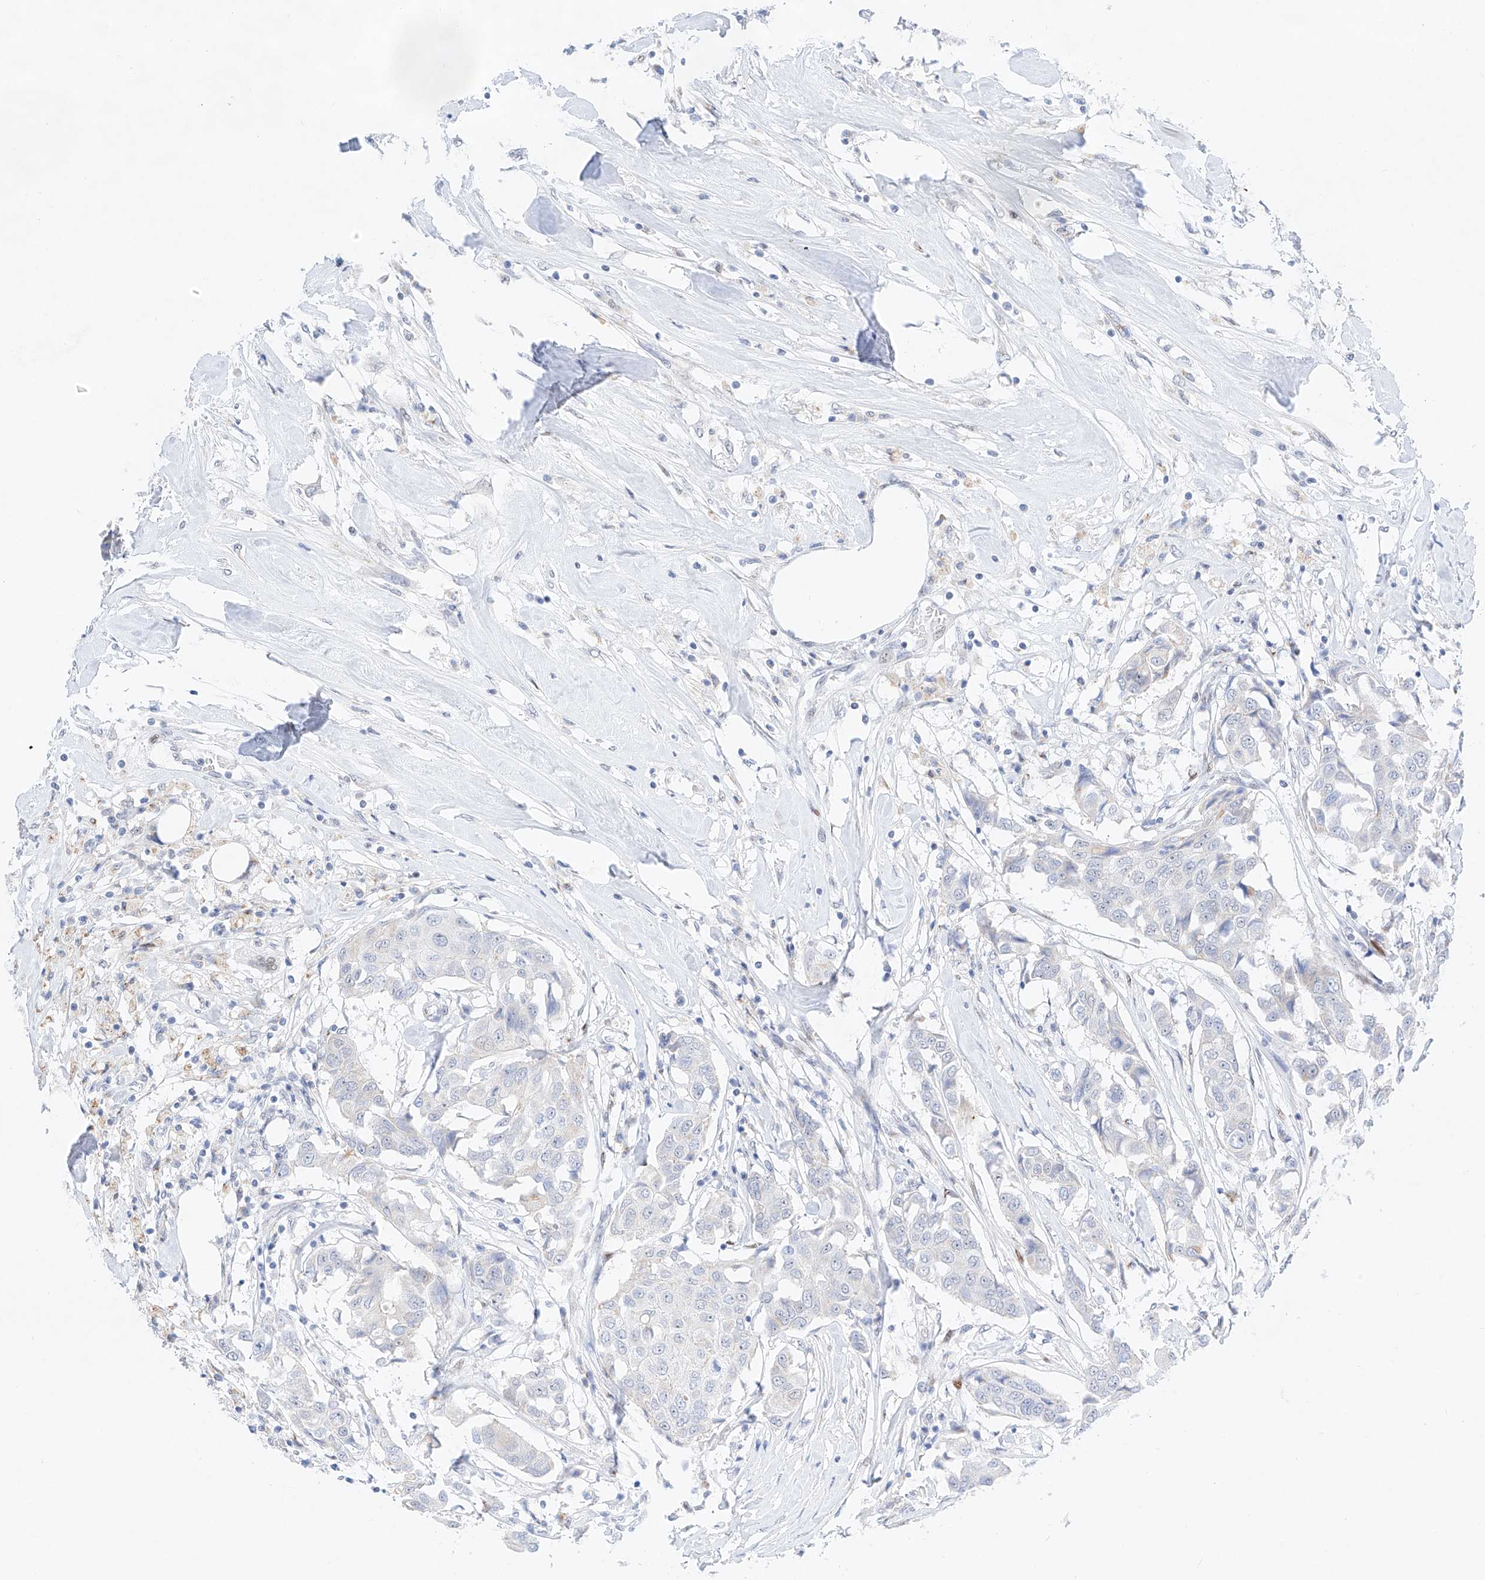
{"staining": {"intensity": "negative", "quantity": "none", "location": "none"}, "tissue": "breast cancer", "cell_type": "Tumor cells", "image_type": "cancer", "snomed": [{"axis": "morphology", "description": "Duct carcinoma"}, {"axis": "topography", "description": "Breast"}], "caption": "Human intraductal carcinoma (breast) stained for a protein using immunohistochemistry (IHC) displays no expression in tumor cells.", "gene": "NT5C3B", "patient": {"sex": "female", "age": 80}}